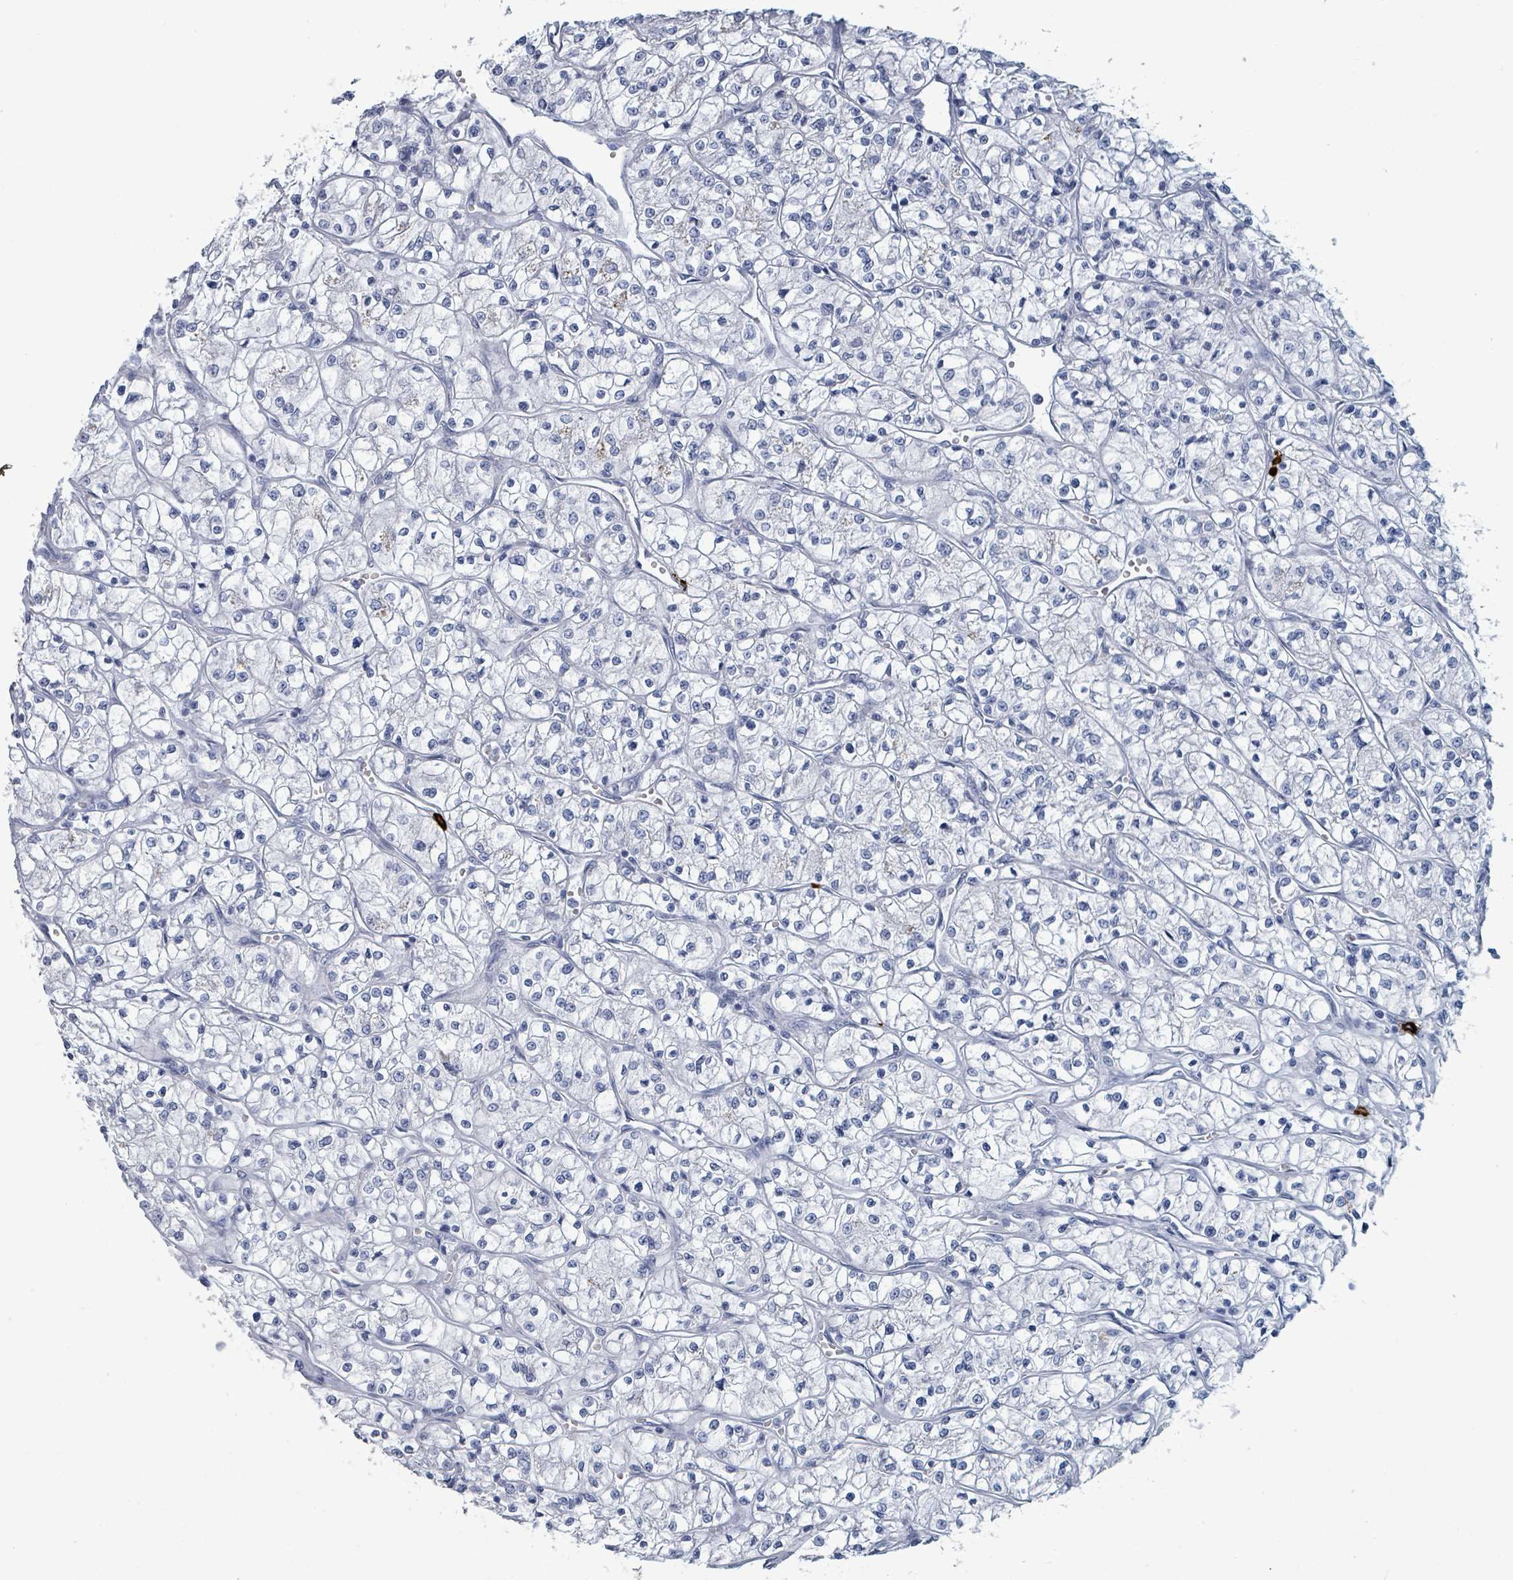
{"staining": {"intensity": "negative", "quantity": "none", "location": "none"}, "tissue": "renal cancer", "cell_type": "Tumor cells", "image_type": "cancer", "snomed": [{"axis": "morphology", "description": "Adenocarcinoma, NOS"}, {"axis": "topography", "description": "Kidney"}], "caption": "Immunohistochemical staining of renal cancer exhibits no significant staining in tumor cells. (Brightfield microscopy of DAB immunohistochemistry at high magnification).", "gene": "VPS13D", "patient": {"sex": "female", "age": 64}}